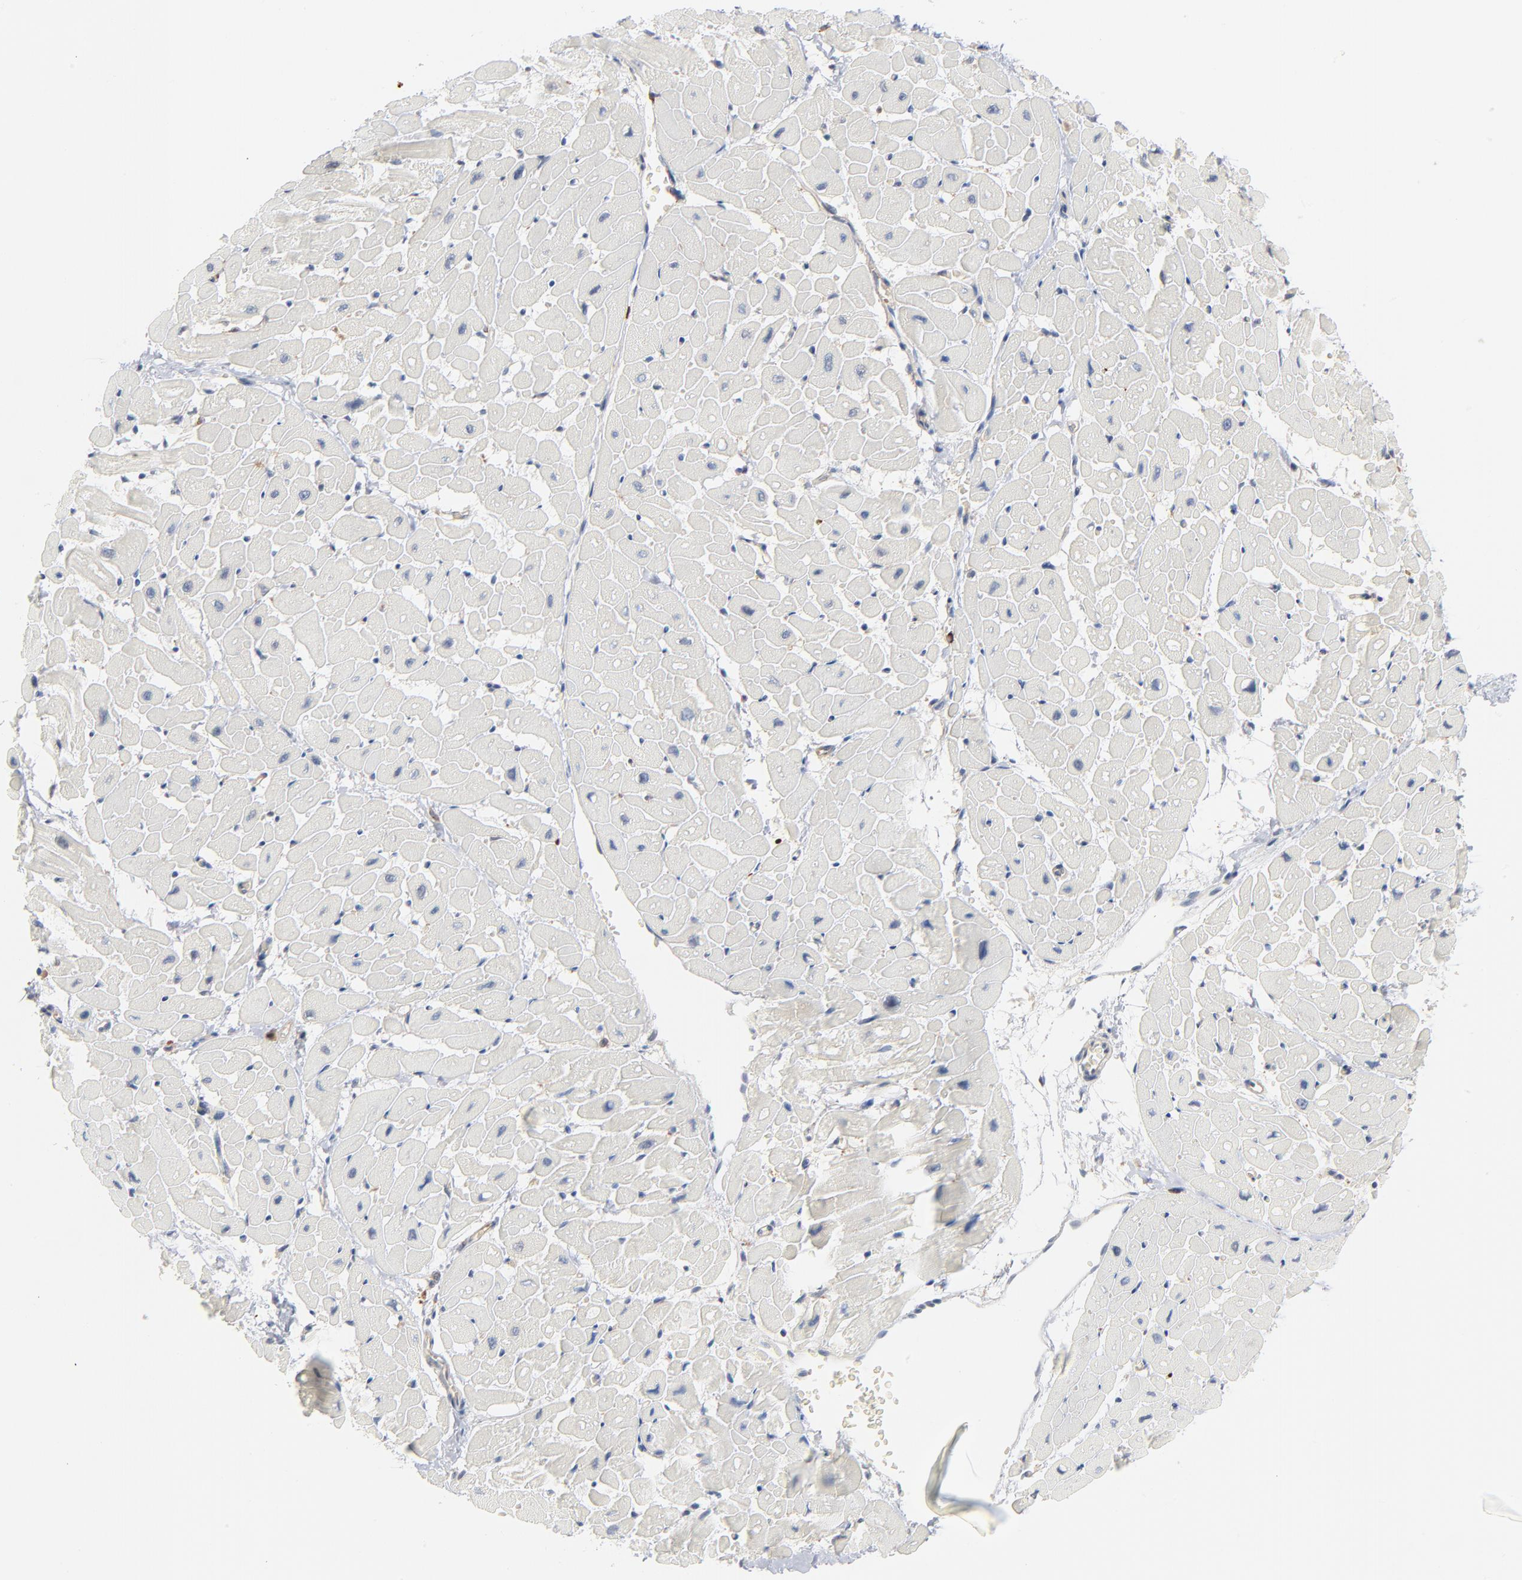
{"staining": {"intensity": "negative", "quantity": "none", "location": "none"}, "tissue": "heart muscle", "cell_type": "Cardiomyocytes", "image_type": "normal", "snomed": [{"axis": "morphology", "description": "Normal tissue, NOS"}, {"axis": "topography", "description": "Heart"}], "caption": "DAB immunohistochemical staining of benign heart muscle reveals no significant expression in cardiomyocytes. The staining is performed using DAB brown chromogen with nuclei counter-stained in using hematoxylin.", "gene": "SH3KBP1", "patient": {"sex": "male", "age": 45}}